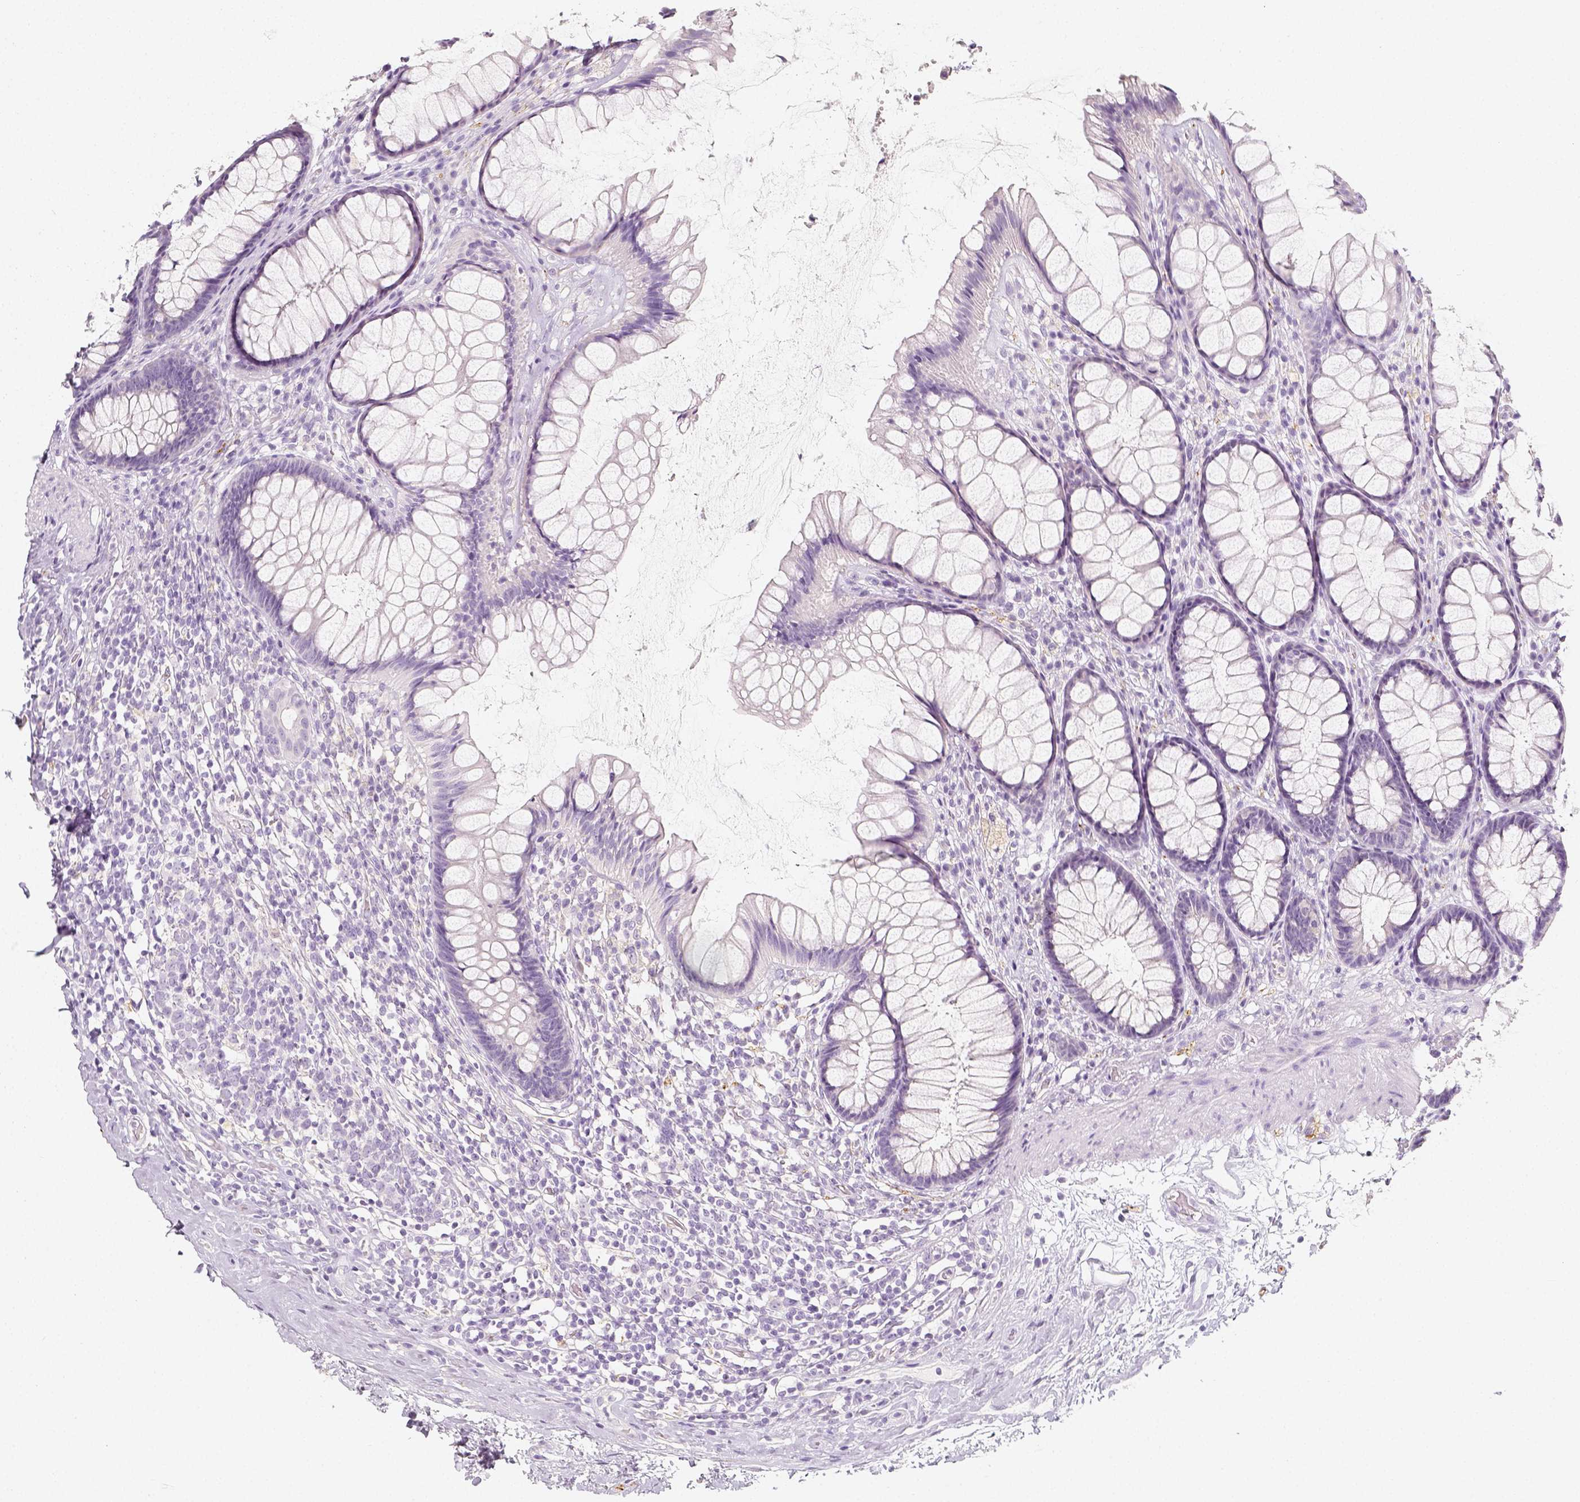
{"staining": {"intensity": "negative", "quantity": "none", "location": "none"}, "tissue": "rectum", "cell_type": "Glandular cells", "image_type": "normal", "snomed": [{"axis": "morphology", "description": "Normal tissue, NOS"}, {"axis": "topography", "description": "Rectum"}], "caption": "DAB immunohistochemical staining of unremarkable human rectum demonstrates no significant staining in glandular cells. (DAB immunohistochemistry (IHC) visualized using brightfield microscopy, high magnification).", "gene": "NECAB2", "patient": {"sex": "male", "age": 72}}